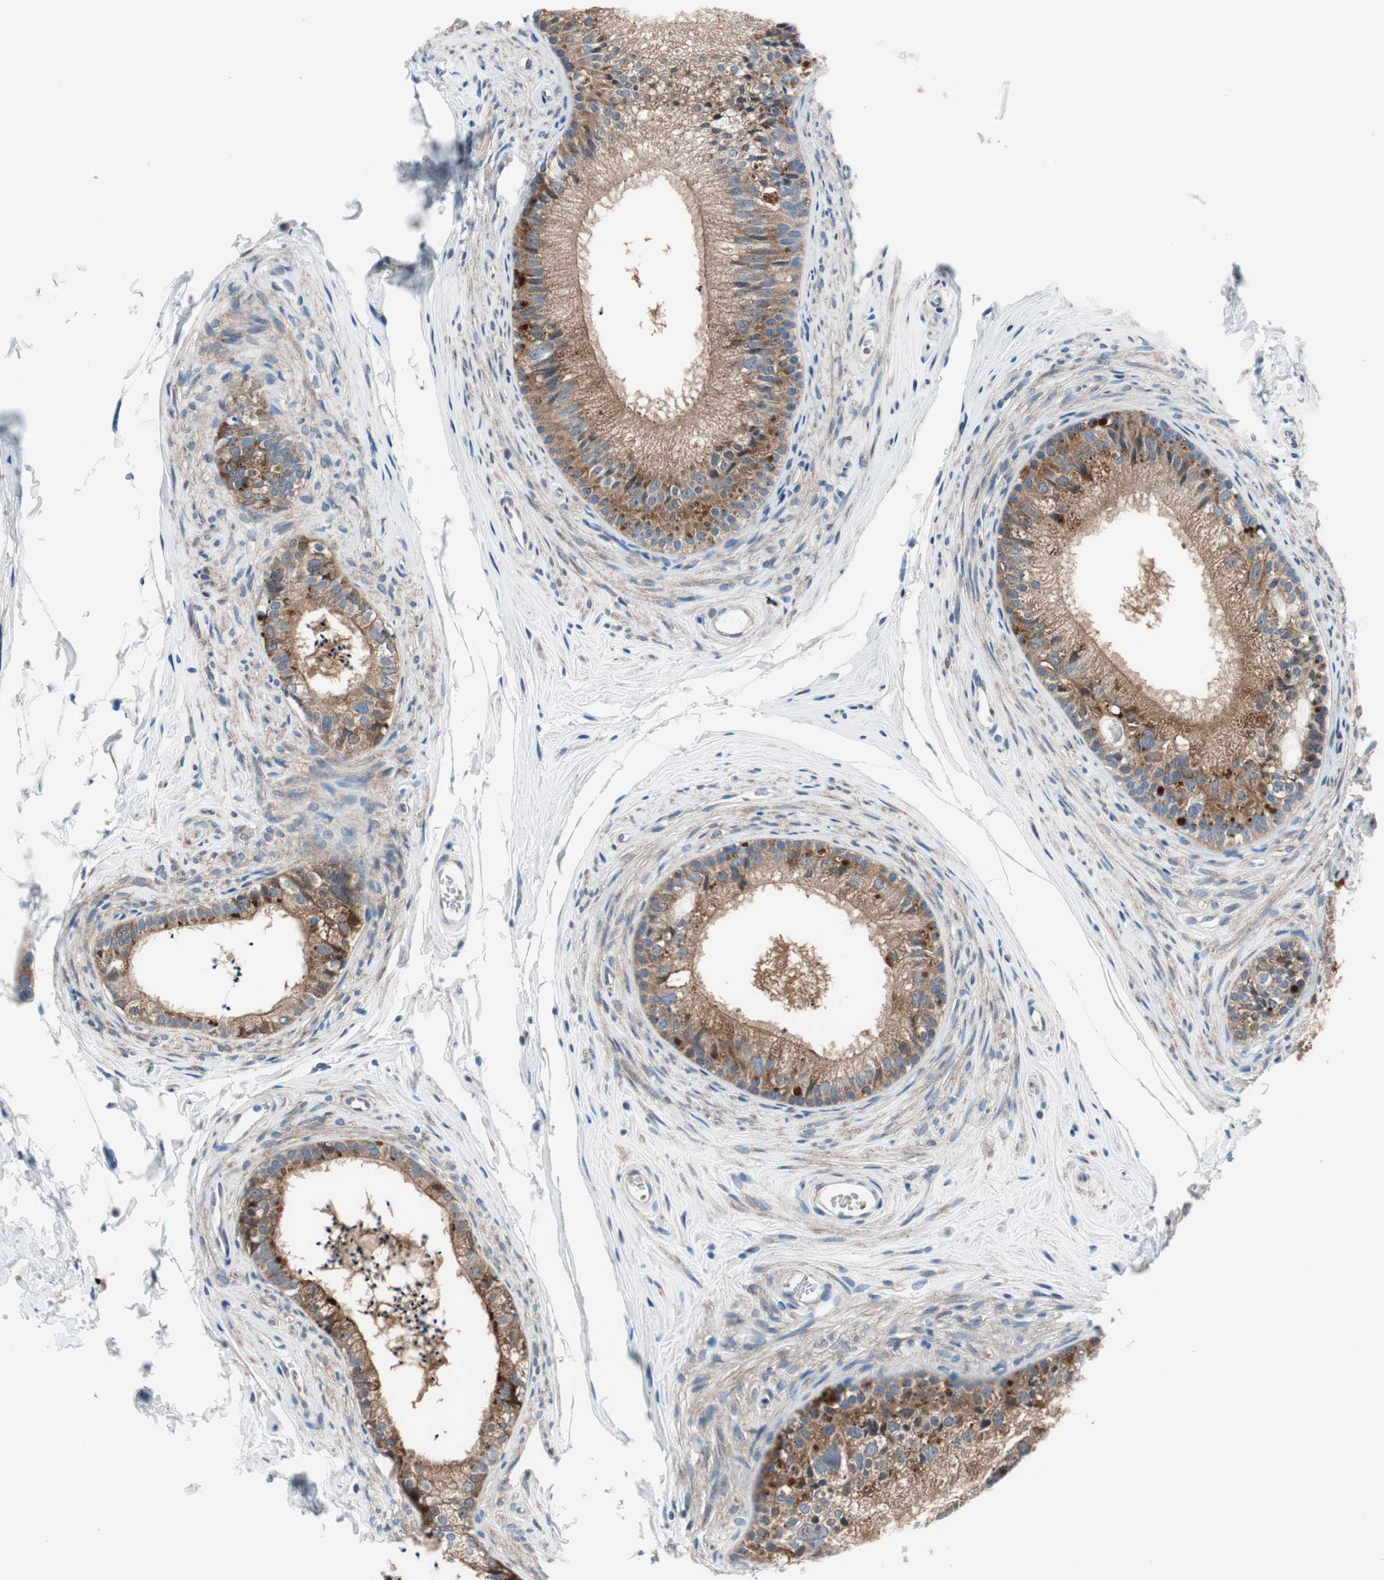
{"staining": {"intensity": "strong", "quantity": "25%-75%", "location": "cytoplasmic/membranous"}, "tissue": "epididymis", "cell_type": "Glandular cells", "image_type": "normal", "snomed": [{"axis": "morphology", "description": "Normal tissue, NOS"}, {"axis": "topography", "description": "Epididymis"}], "caption": "Glandular cells exhibit high levels of strong cytoplasmic/membranous positivity in about 25%-75% of cells in unremarkable epididymis. (DAB IHC with brightfield microscopy, high magnification).", "gene": "PRDX2", "patient": {"sex": "male", "age": 56}}